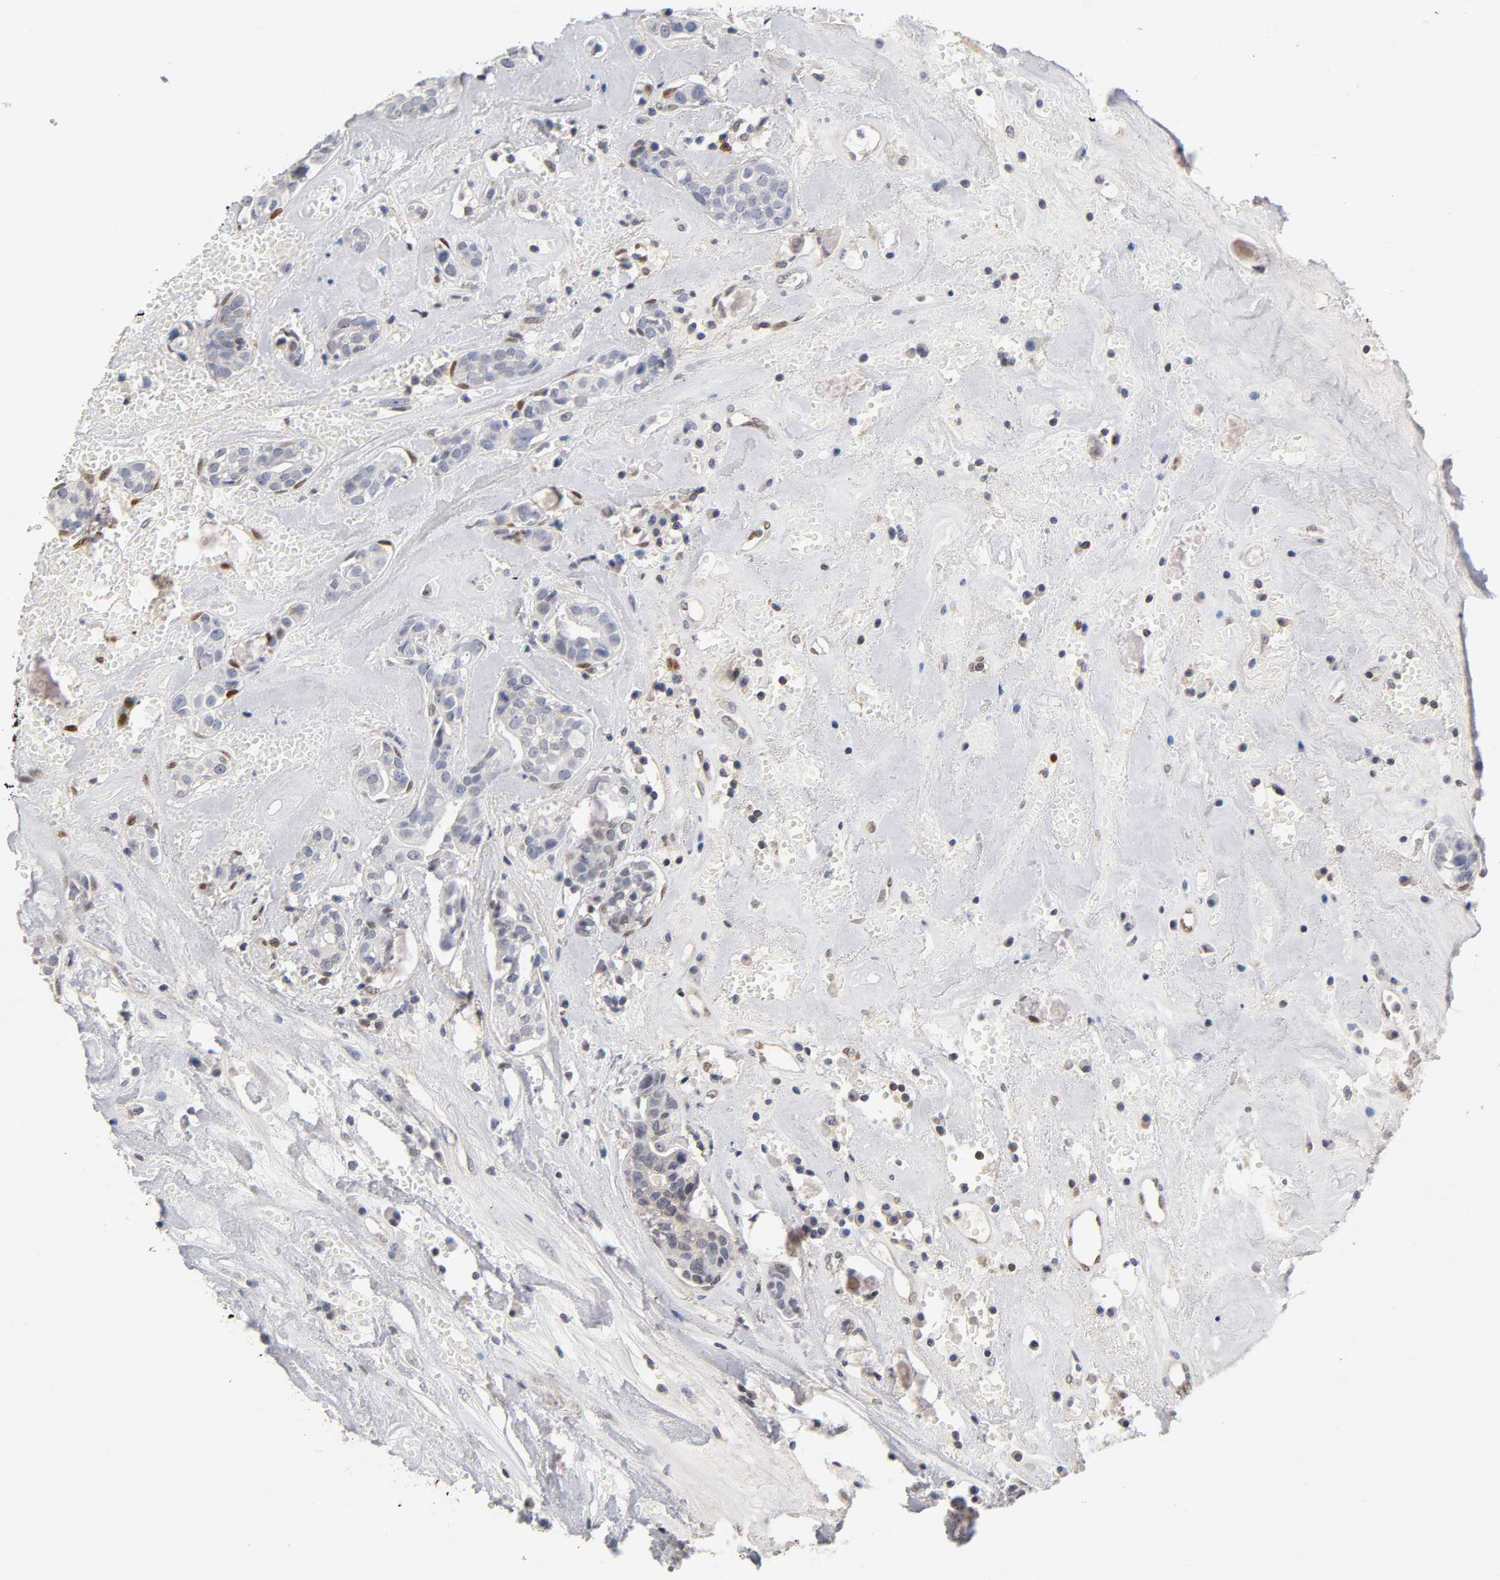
{"staining": {"intensity": "negative", "quantity": "none", "location": "none"}, "tissue": "head and neck cancer", "cell_type": "Tumor cells", "image_type": "cancer", "snomed": [{"axis": "morphology", "description": "Adenocarcinoma, NOS"}, {"axis": "topography", "description": "Salivary gland"}, {"axis": "topography", "description": "Head-Neck"}], "caption": "Immunohistochemistry of head and neck cancer (adenocarcinoma) displays no positivity in tumor cells.", "gene": "NFATC1", "patient": {"sex": "female", "age": 65}}